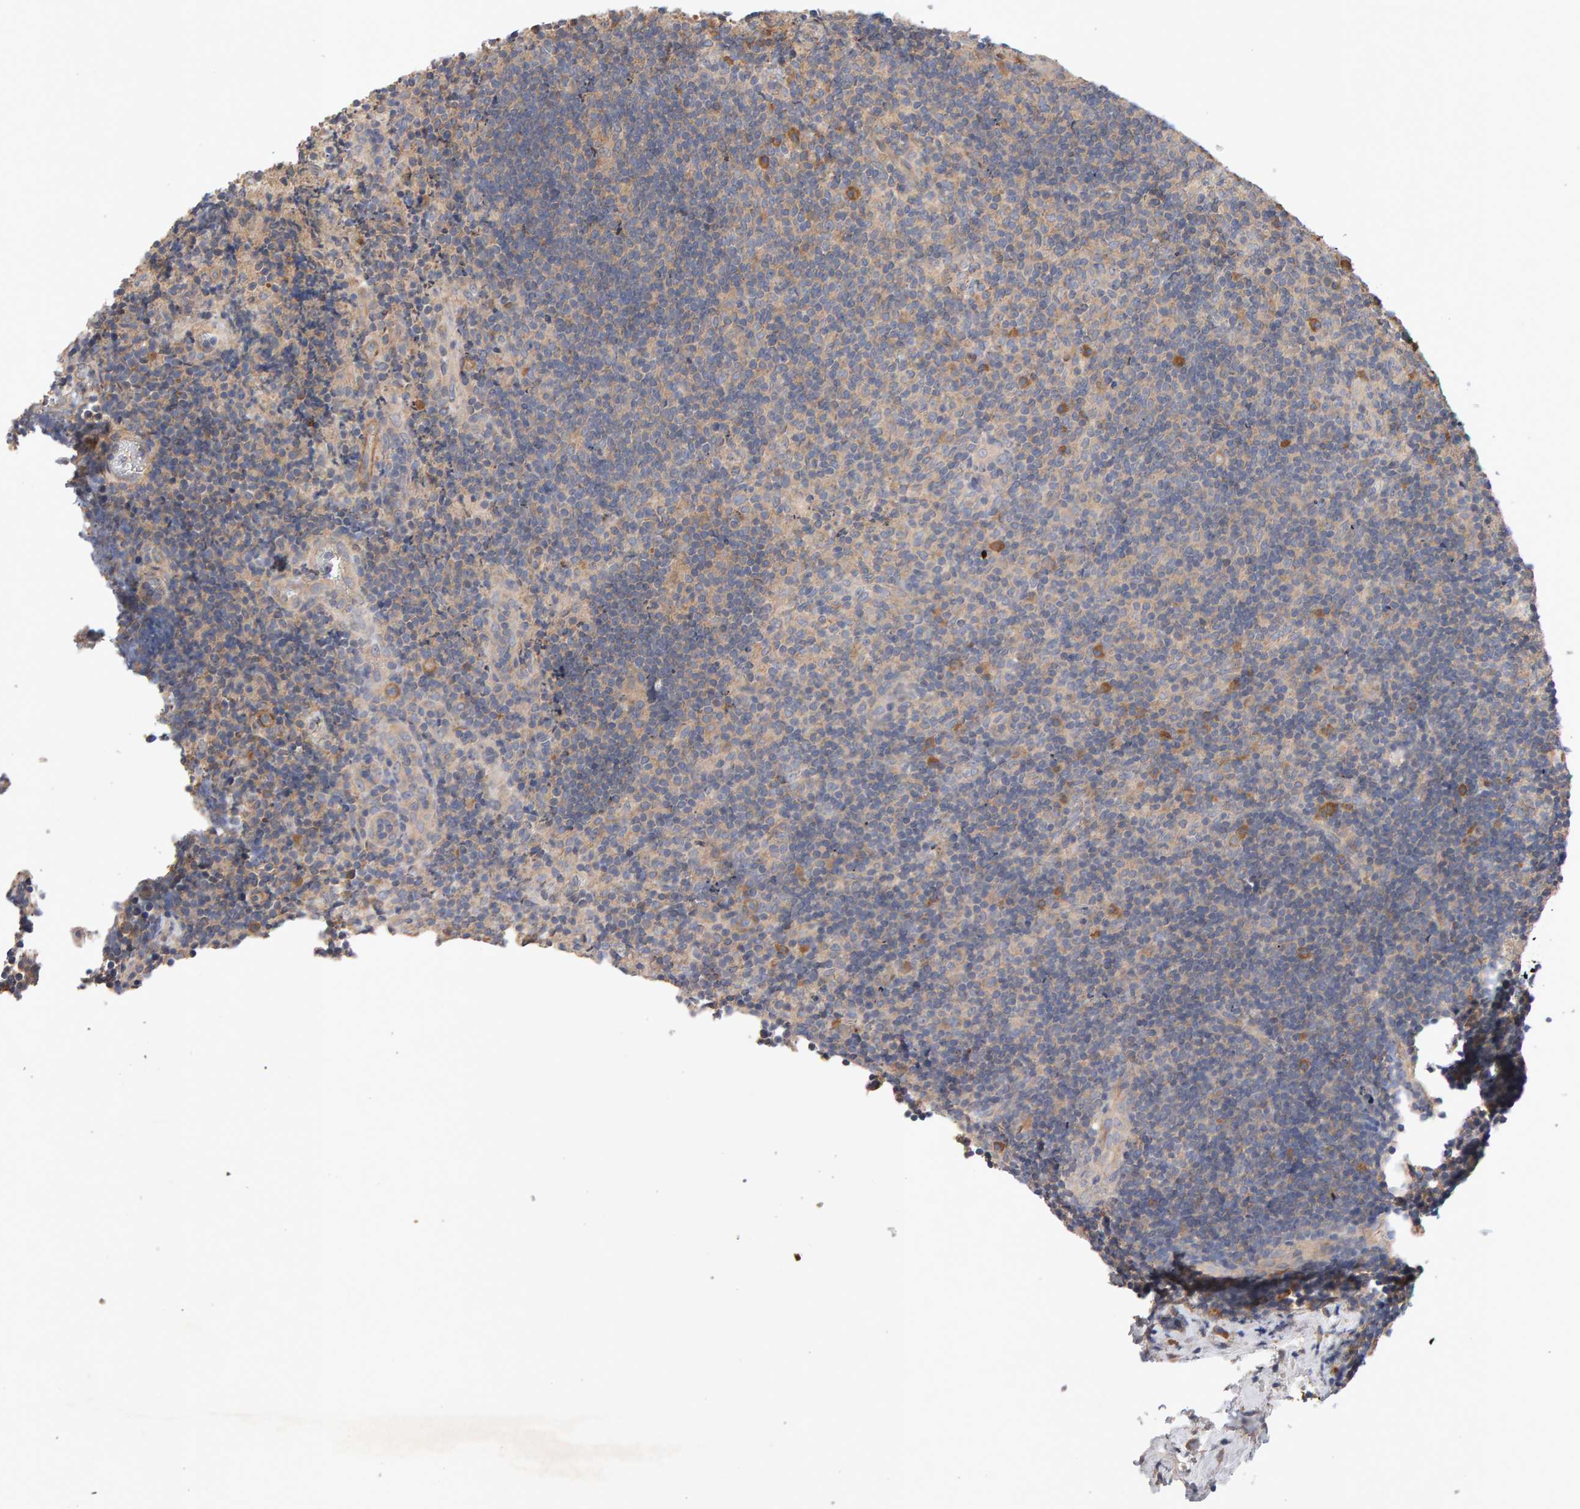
{"staining": {"intensity": "weak", "quantity": "<25%", "location": "cytoplasmic/membranous"}, "tissue": "lymphoma", "cell_type": "Tumor cells", "image_type": "cancer", "snomed": [{"axis": "morphology", "description": "Malignant lymphoma, non-Hodgkin's type, High grade"}, {"axis": "topography", "description": "Tonsil"}], "caption": "Immunohistochemistry (IHC) micrograph of neoplastic tissue: malignant lymphoma, non-Hodgkin's type (high-grade) stained with DAB demonstrates no significant protein positivity in tumor cells.", "gene": "RNF19A", "patient": {"sex": "female", "age": 36}}